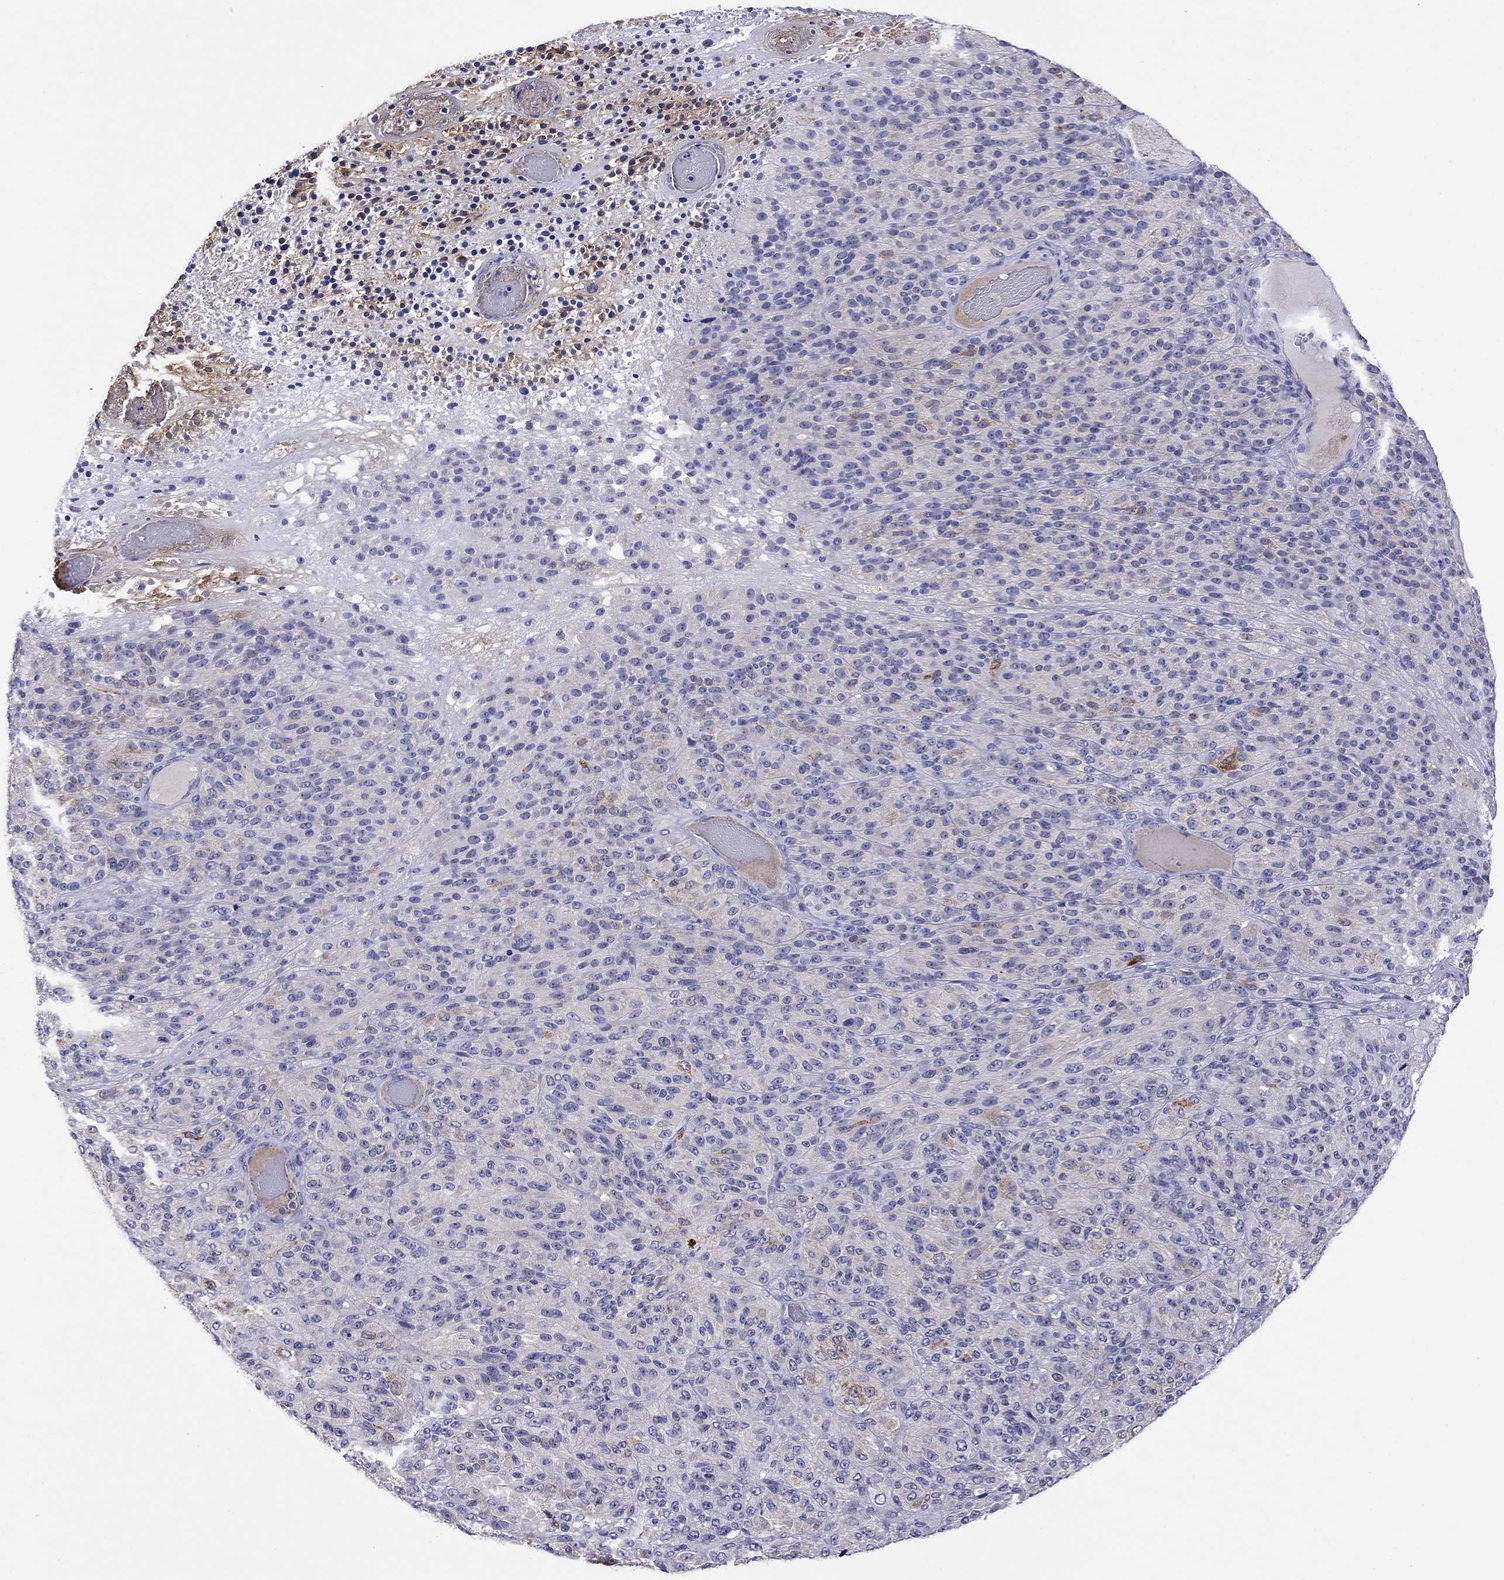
{"staining": {"intensity": "negative", "quantity": "none", "location": "none"}, "tissue": "melanoma", "cell_type": "Tumor cells", "image_type": "cancer", "snomed": [{"axis": "morphology", "description": "Malignant melanoma, Metastatic site"}, {"axis": "topography", "description": "Brain"}], "caption": "An IHC photomicrograph of melanoma is shown. There is no staining in tumor cells of melanoma. The staining is performed using DAB brown chromogen with nuclei counter-stained in using hematoxylin.", "gene": "STAR", "patient": {"sex": "female", "age": 56}}